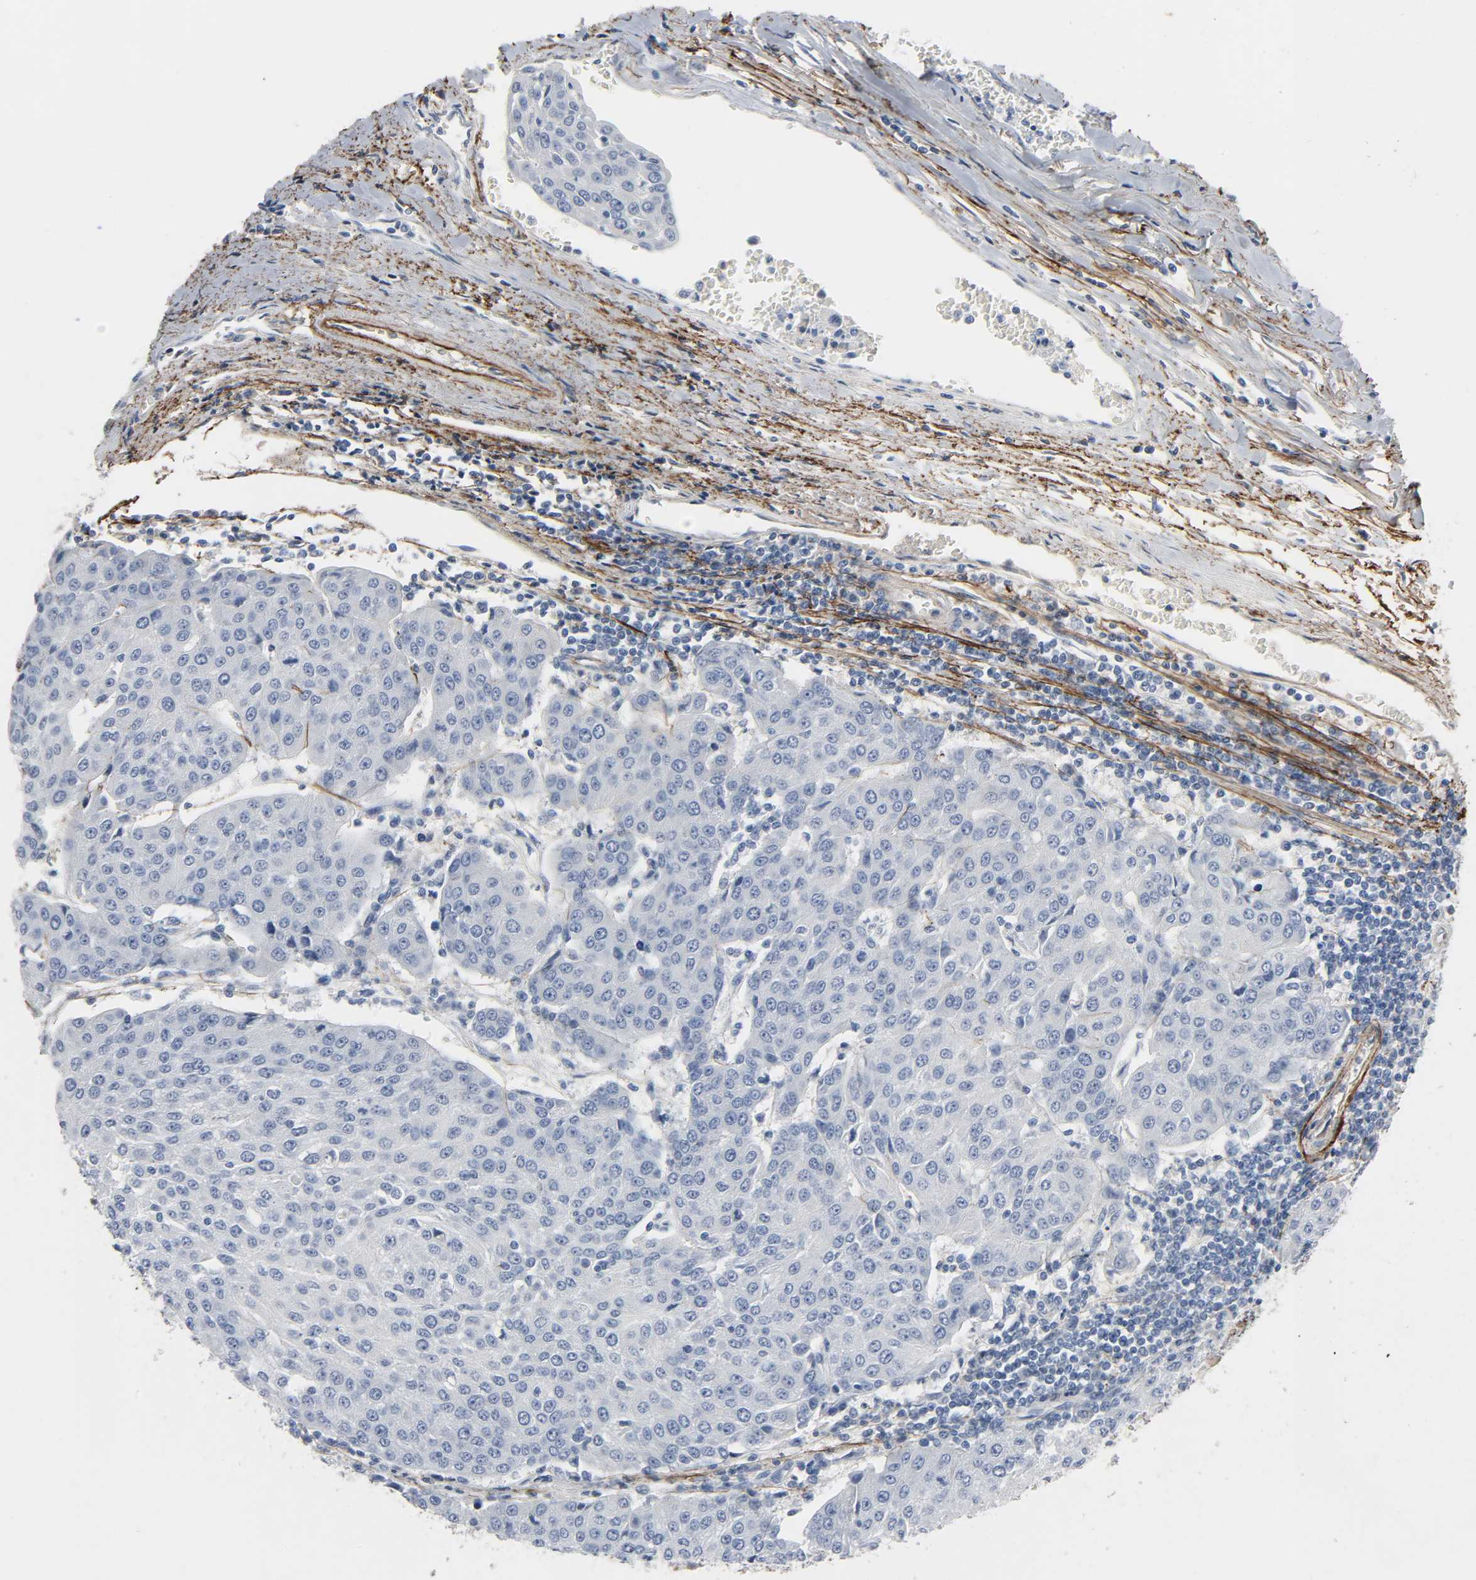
{"staining": {"intensity": "negative", "quantity": "none", "location": "none"}, "tissue": "urothelial cancer", "cell_type": "Tumor cells", "image_type": "cancer", "snomed": [{"axis": "morphology", "description": "Urothelial carcinoma, High grade"}, {"axis": "topography", "description": "Urinary bladder"}], "caption": "Protein analysis of urothelial cancer displays no significant positivity in tumor cells.", "gene": "FBLN5", "patient": {"sex": "female", "age": 85}}